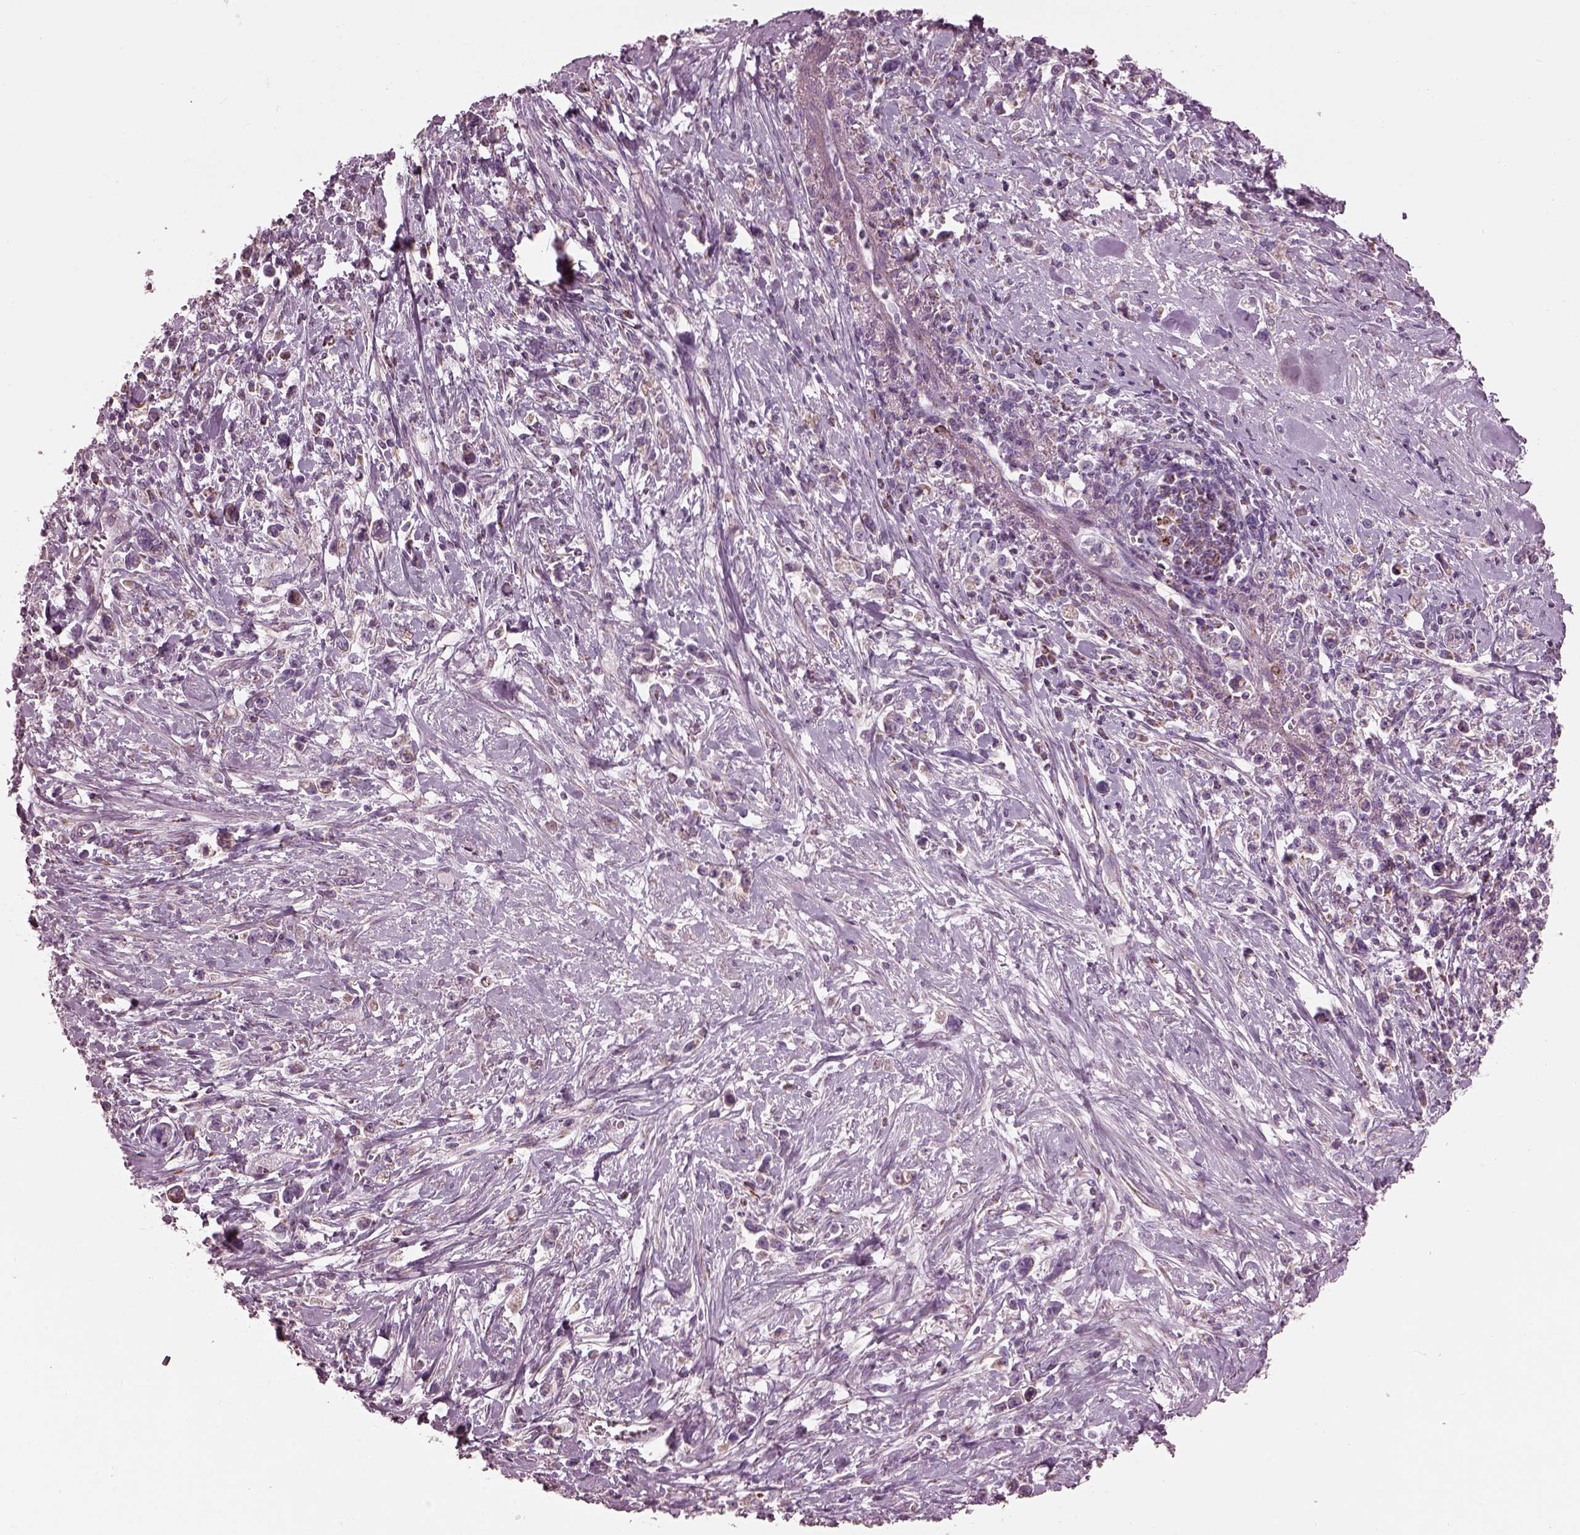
{"staining": {"intensity": "weak", "quantity": ">75%", "location": "cytoplasmic/membranous"}, "tissue": "stomach cancer", "cell_type": "Tumor cells", "image_type": "cancer", "snomed": [{"axis": "morphology", "description": "Adenocarcinoma, NOS"}, {"axis": "topography", "description": "Stomach"}], "caption": "Tumor cells show low levels of weak cytoplasmic/membranous positivity in about >75% of cells in stomach cancer.", "gene": "ATP5MF", "patient": {"sex": "male", "age": 63}}